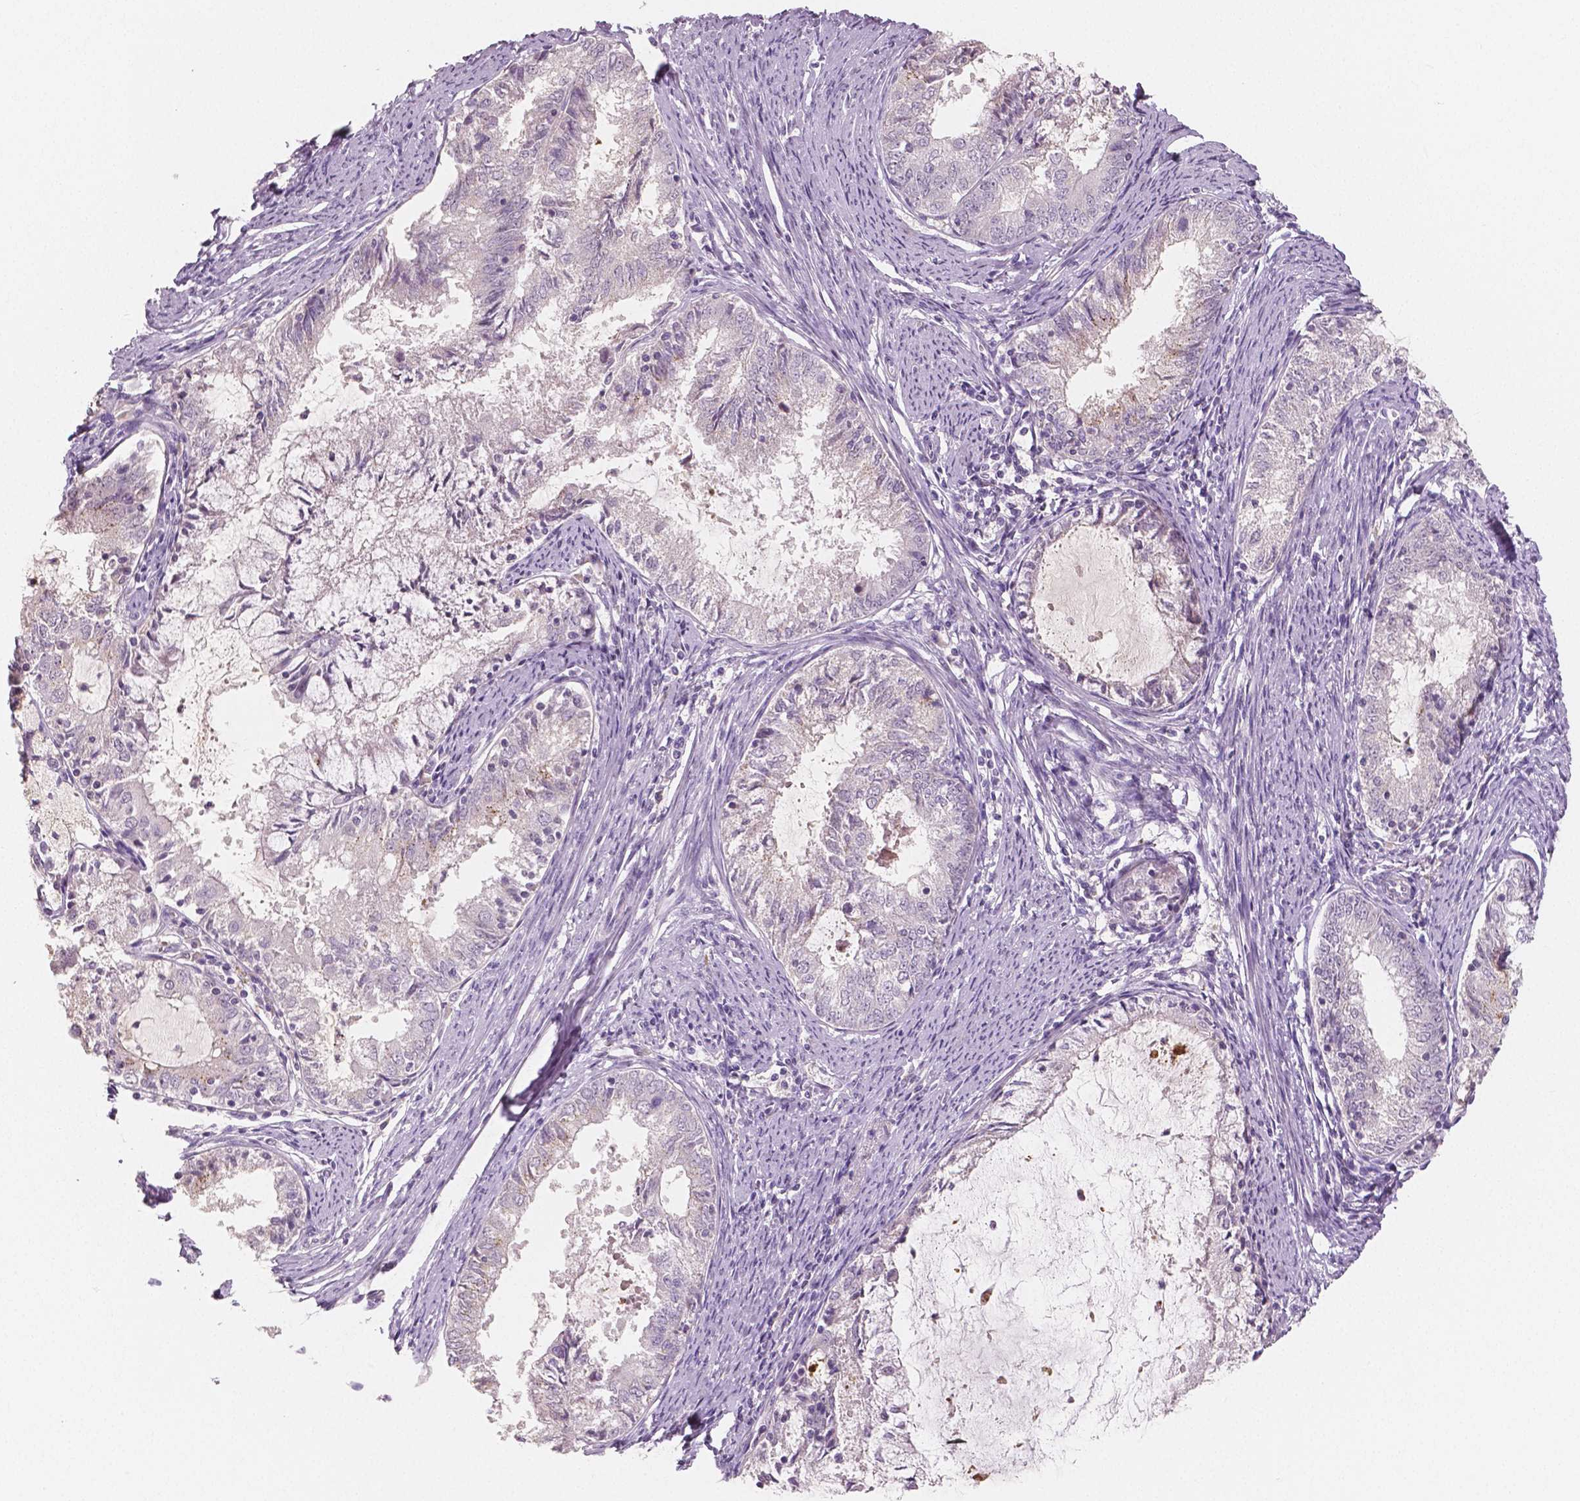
{"staining": {"intensity": "negative", "quantity": "none", "location": "none"}, "tissue": "endometrial cancer", "cell_type": "Tumor cells", "image_type": "cancer", "snomed": [{"axis": "morphology", "description": "Adenocarcinoma, NOS"}, {"axis": "topography", "description": "Endometrium"}], "caption": "There is no significant expression in tumor cells of endometrial cancer (adenocarcinoma).", "gene": "APOA4", "patient": {"sex": "female", "age": 57}}